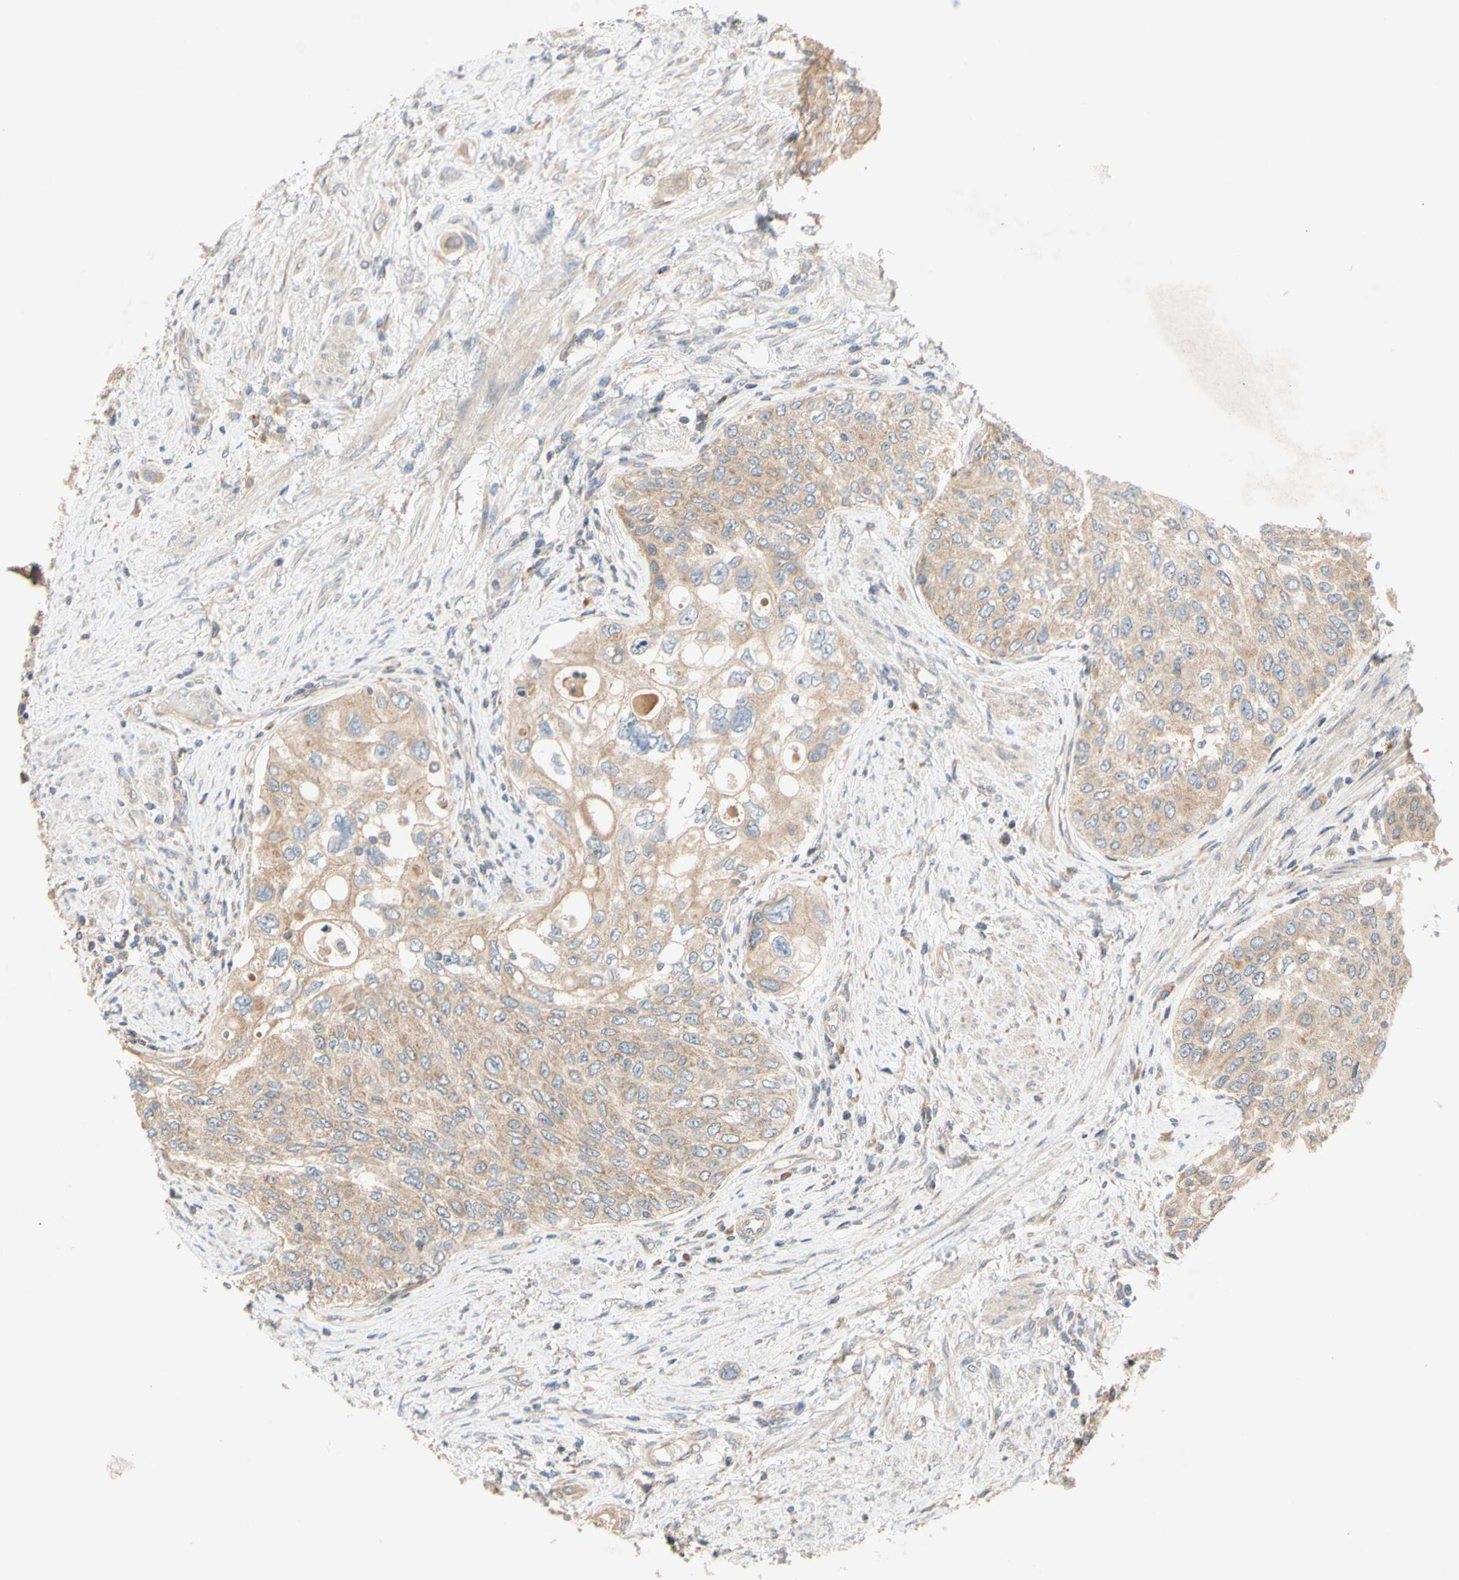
{"staining": {"intensity": "weak", "quantity": ">75%", "location": "cytoplasmic/membranous"}, "tissue": "urothelial cancer", "cell_type": "Tumor cells", "image_type": "cancer", "snomed": [{"axis": "morphology", "description": "Urothelial carcinoma, High grade"}, {"axis": "topography", "description": "Urinary bladder"}], "caption": "Weak cytoplasmic/membranous positivity for a protein is identified in about >75% of tumor cells of urothelial carcinoma (high-grade) using immunohistochemistry.", "gene": "MBTPS2", "patient": {"sex": "female", "age": 56}}